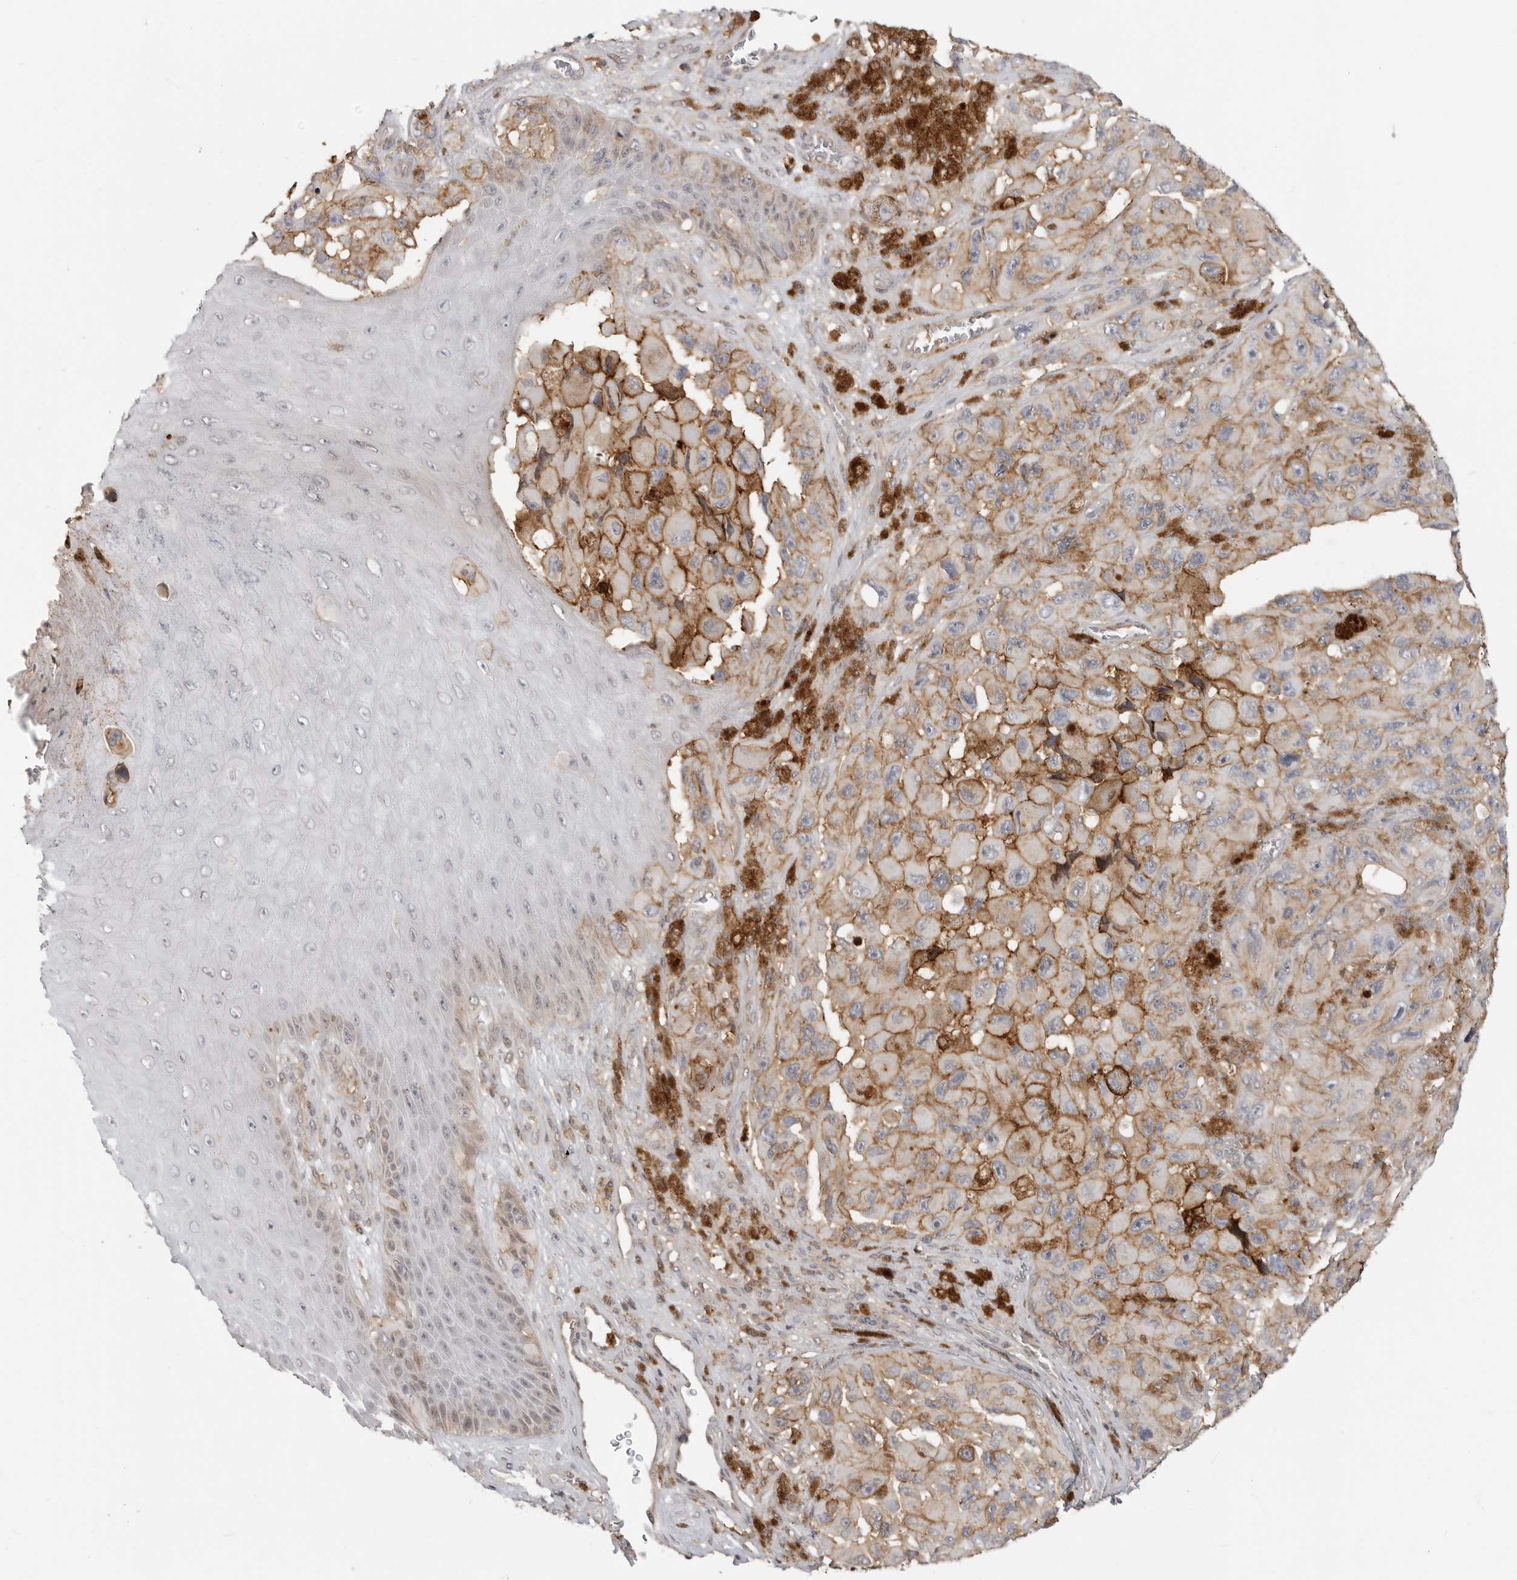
{"staining": {"intensity": "negative", "quantity": "none", "location": "none"}, "tissue": "melanoma", "cell_type": "Tumor cells", "image_type": "cancer", "snomed": [{"axis": "morphology", "description": "Malignant melanoma, NOS"}, {"axis": "topography", "description": "Skin"}], "caption": "Malignant melanoma stained for a protein using immunohistochemistry (IHC) shows no expression tumor cells.", "gene": "ANXA11", "patient": {"sex": "female", "age": 73}}